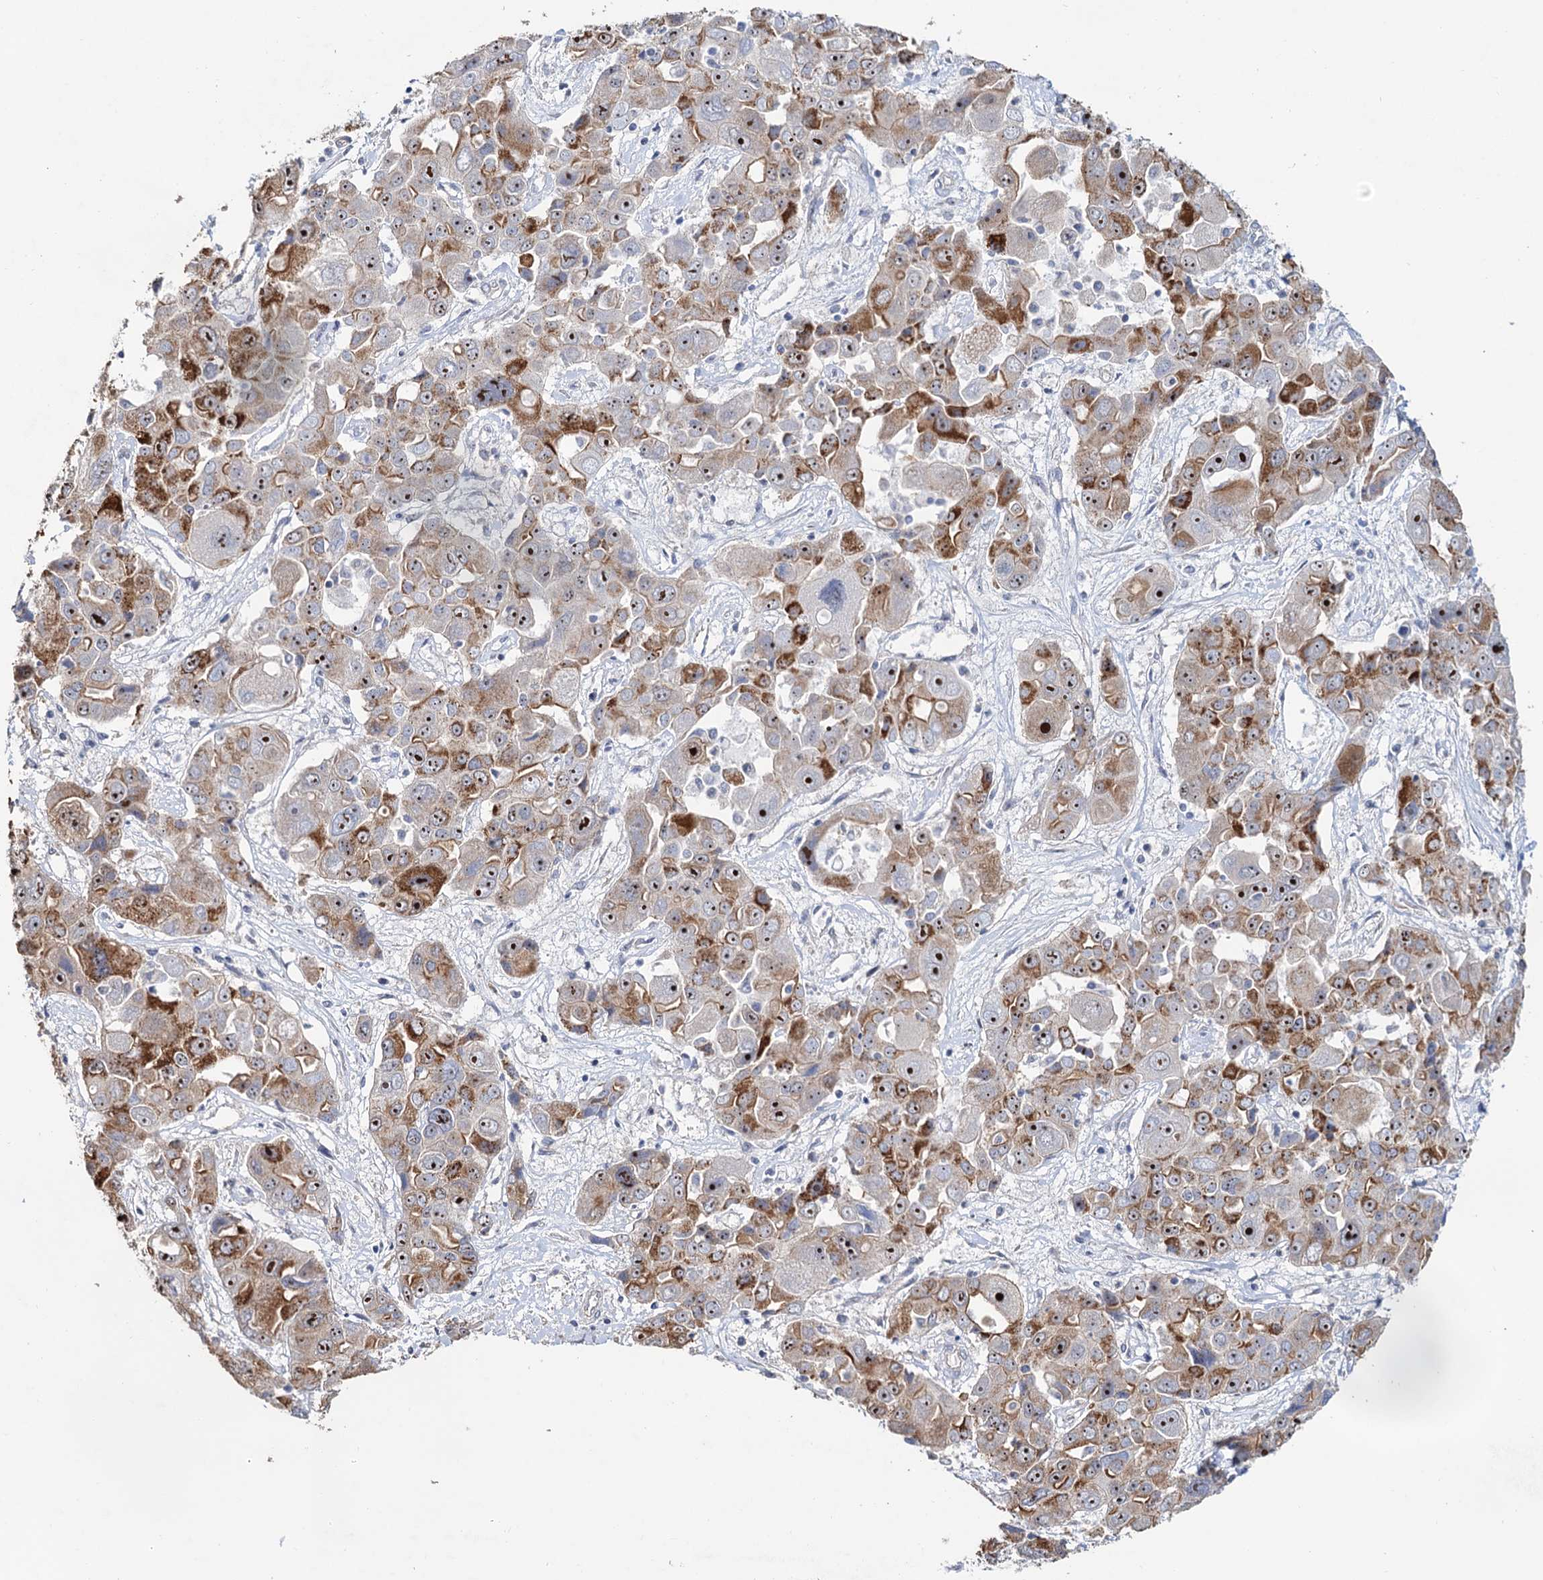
{"staining": {"intensity": "moderate", "quantity": ">75%", "location": "cytoplasmic/membranous,nuclear"}, "tissue": "liver cancer", "cell_type": "Tumor cells", "image_type": "cancer", "snomed": [{"axis": "morphology", "description": "Cholangiocarcinoma"}, {"axis": "topography", "description": "Liver"}], "caption": "Cholangiocarcinoma (liver) stained for a protein shows moderate cytoplasmic/membranous and nuclear positivity in tumor cells.", "gene": "C2CD3", "patient": {"sex": "male", "age": 67}}